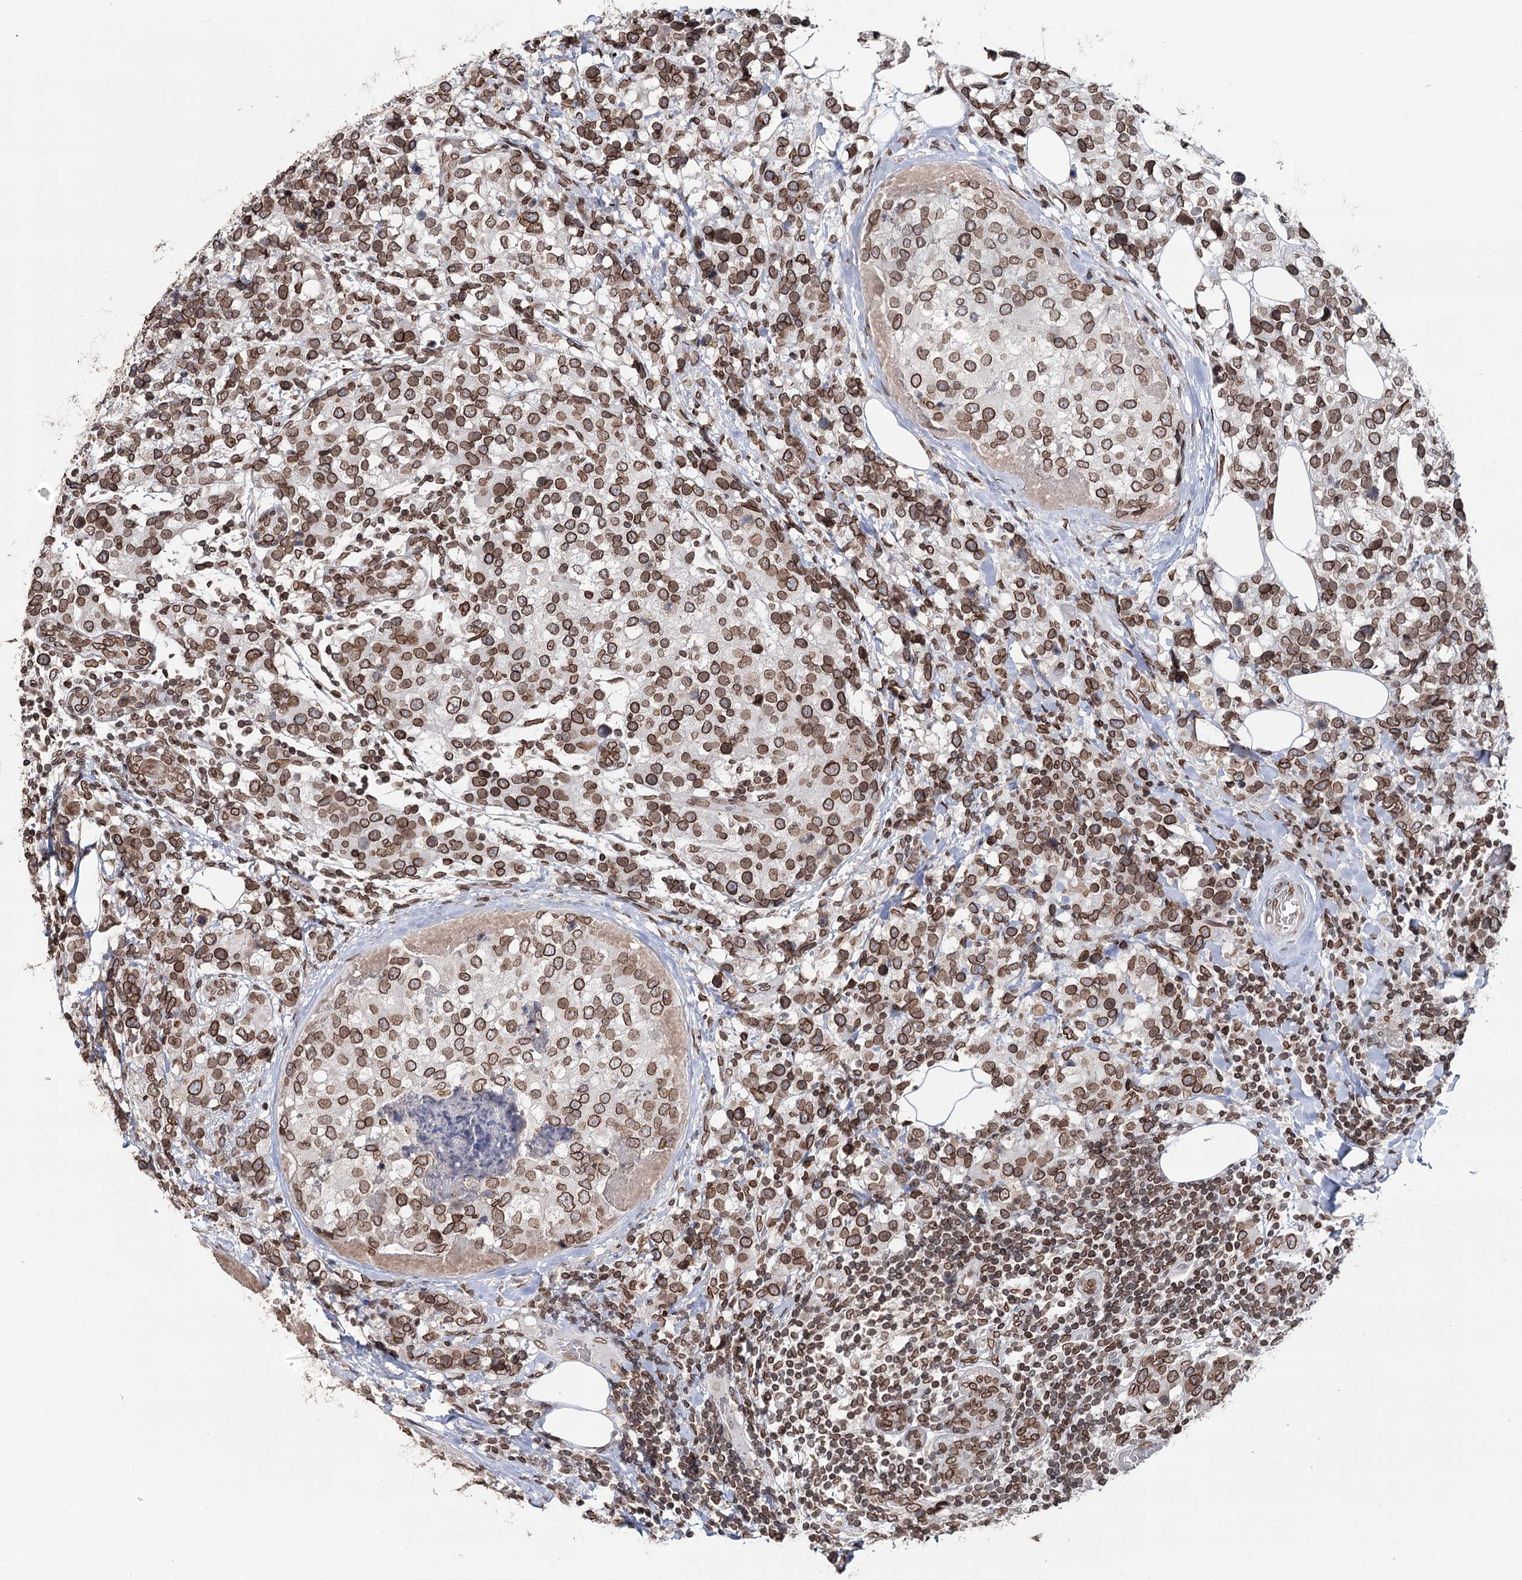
{"staining": {"intensity": "moderate", "quantity": ">75%", "location": "cytoplasmic/membranous,nuclear"}, "tissue": "breast cancer", "cell_type": "Tumor cells", "image_type": "cancer", "snomed": [{"axis": "morphology", "description": "Lobular carcinoma"}, {"axis": "topography", "description": "Breast"}], "caption": "The histopathology image exhibits a brown stain indicating the presence of a protein in the cytoplasmic/membranous and nuclear of tumor cells in breast cancer (lobular carcinoma).", "gene": "KIAA0930", "patient": {"sex": "female", "age": 59}}